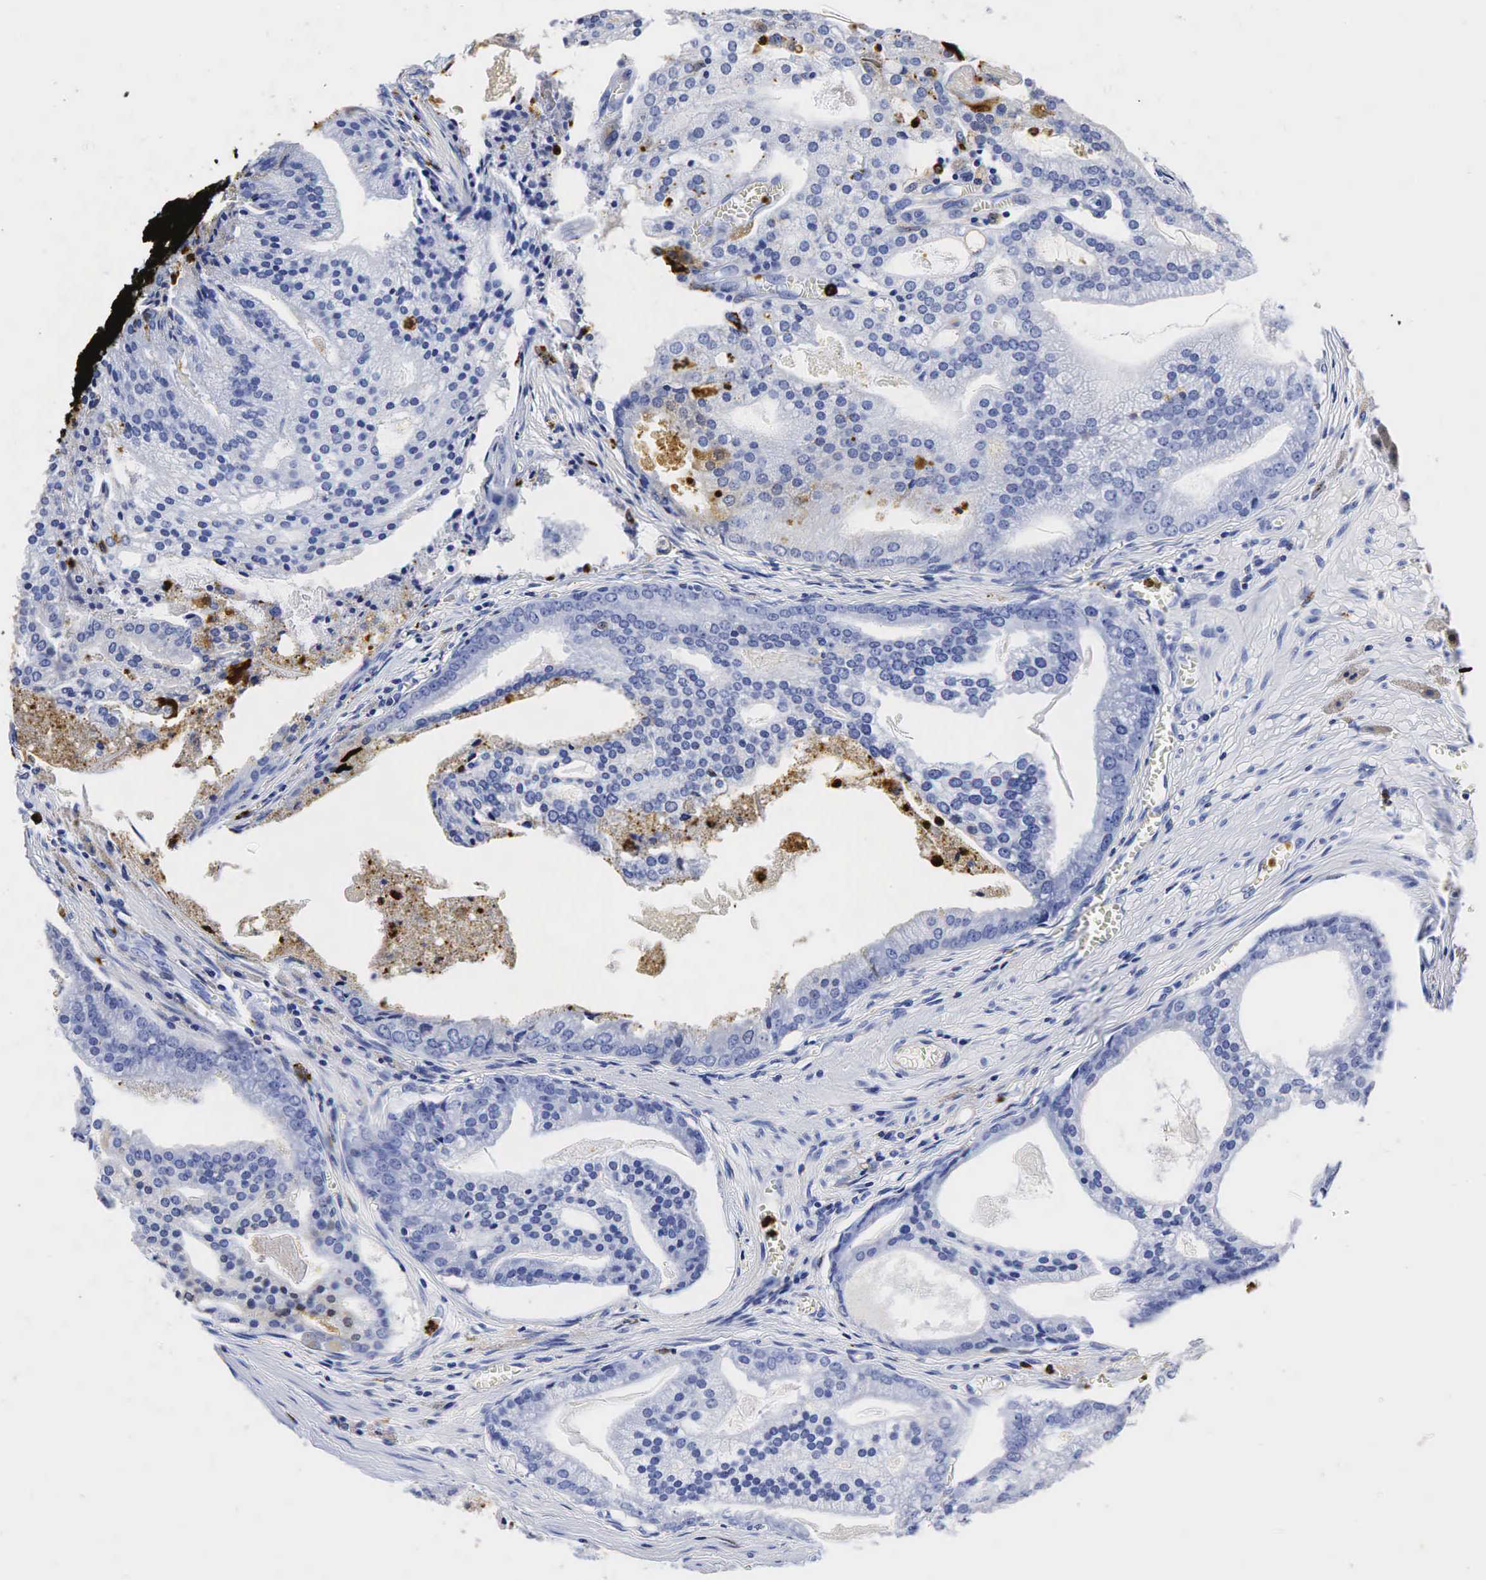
{"staining": {"intensity": "negative", "quantity": "none", "location": "none"}, "tissue": "prostate cancer", "cell_type": "Tumor cells", "image_type": "cancer", "snomed": [{"axis": "morphology", "description": "Adenocarcinoma, High grade"}, {"axis": "topography", "description": "Prostate"}], "caption": "The photomicrograph displays no staining of tumor cells in prostate high-grade adenocarcinoma.", "gene": "LYZ", "patient": {"sex": "male", "age": 56}}